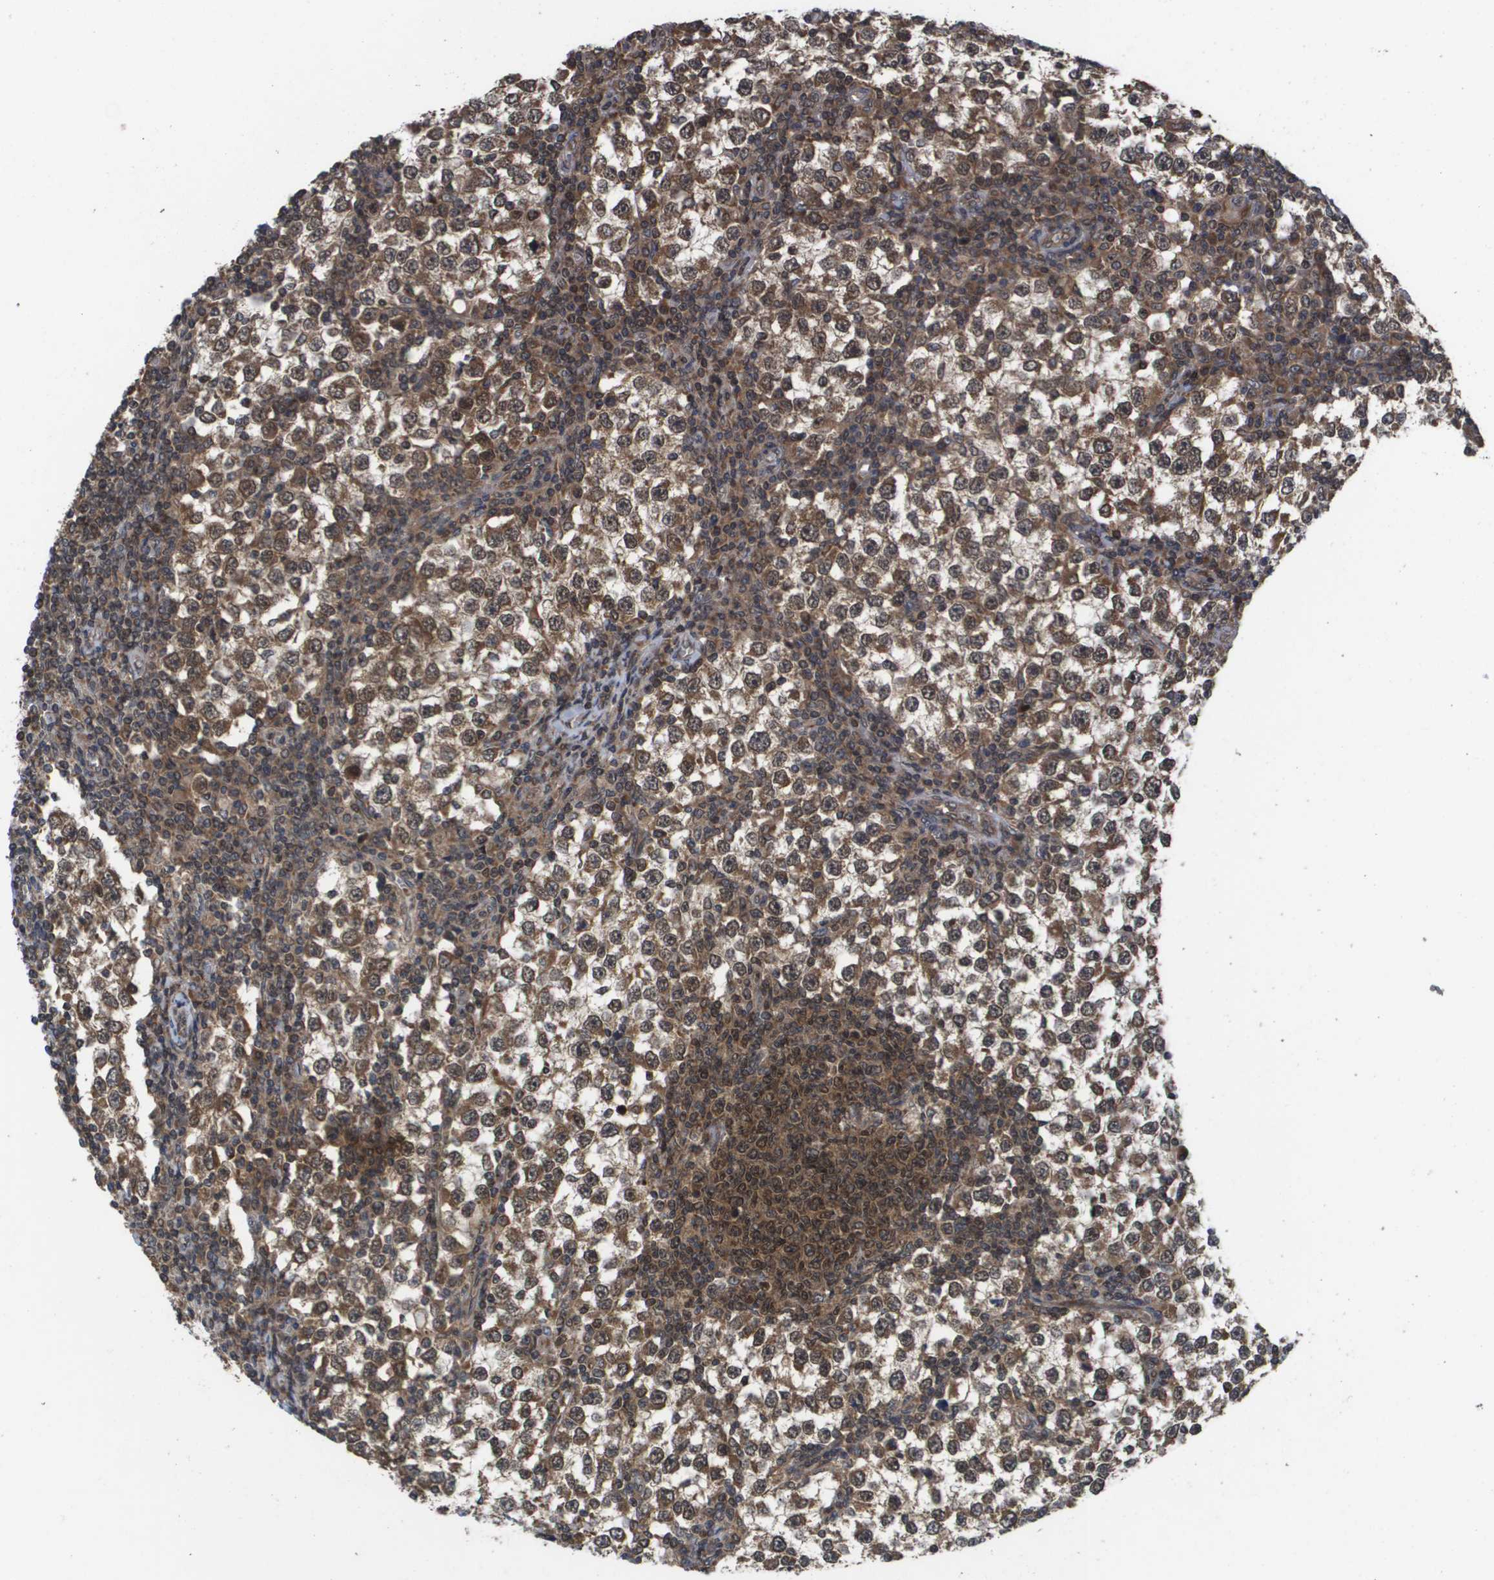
{"staining": {"intensity": "moderate", "quantity": ">75%", "location": "cytoplasmic/membranous"}, "tissue": "testis cancer", "cell_type": "Tumor cells", "image_type": "cancer", "snomed": [{"axis": "morphology", "description": "Seminoma, NOS"}, {"axis": "topography", "description": "Testis"}], "caption": "IHC micrograph of seminoma (testis) stained for a protein (brown), which displays medium levels of moderate cytoplasmic/membranous positivity in approximately >75% of tumor cells.", "gene": "RBM38", "patient": {"sex": "male", "age": 65}}